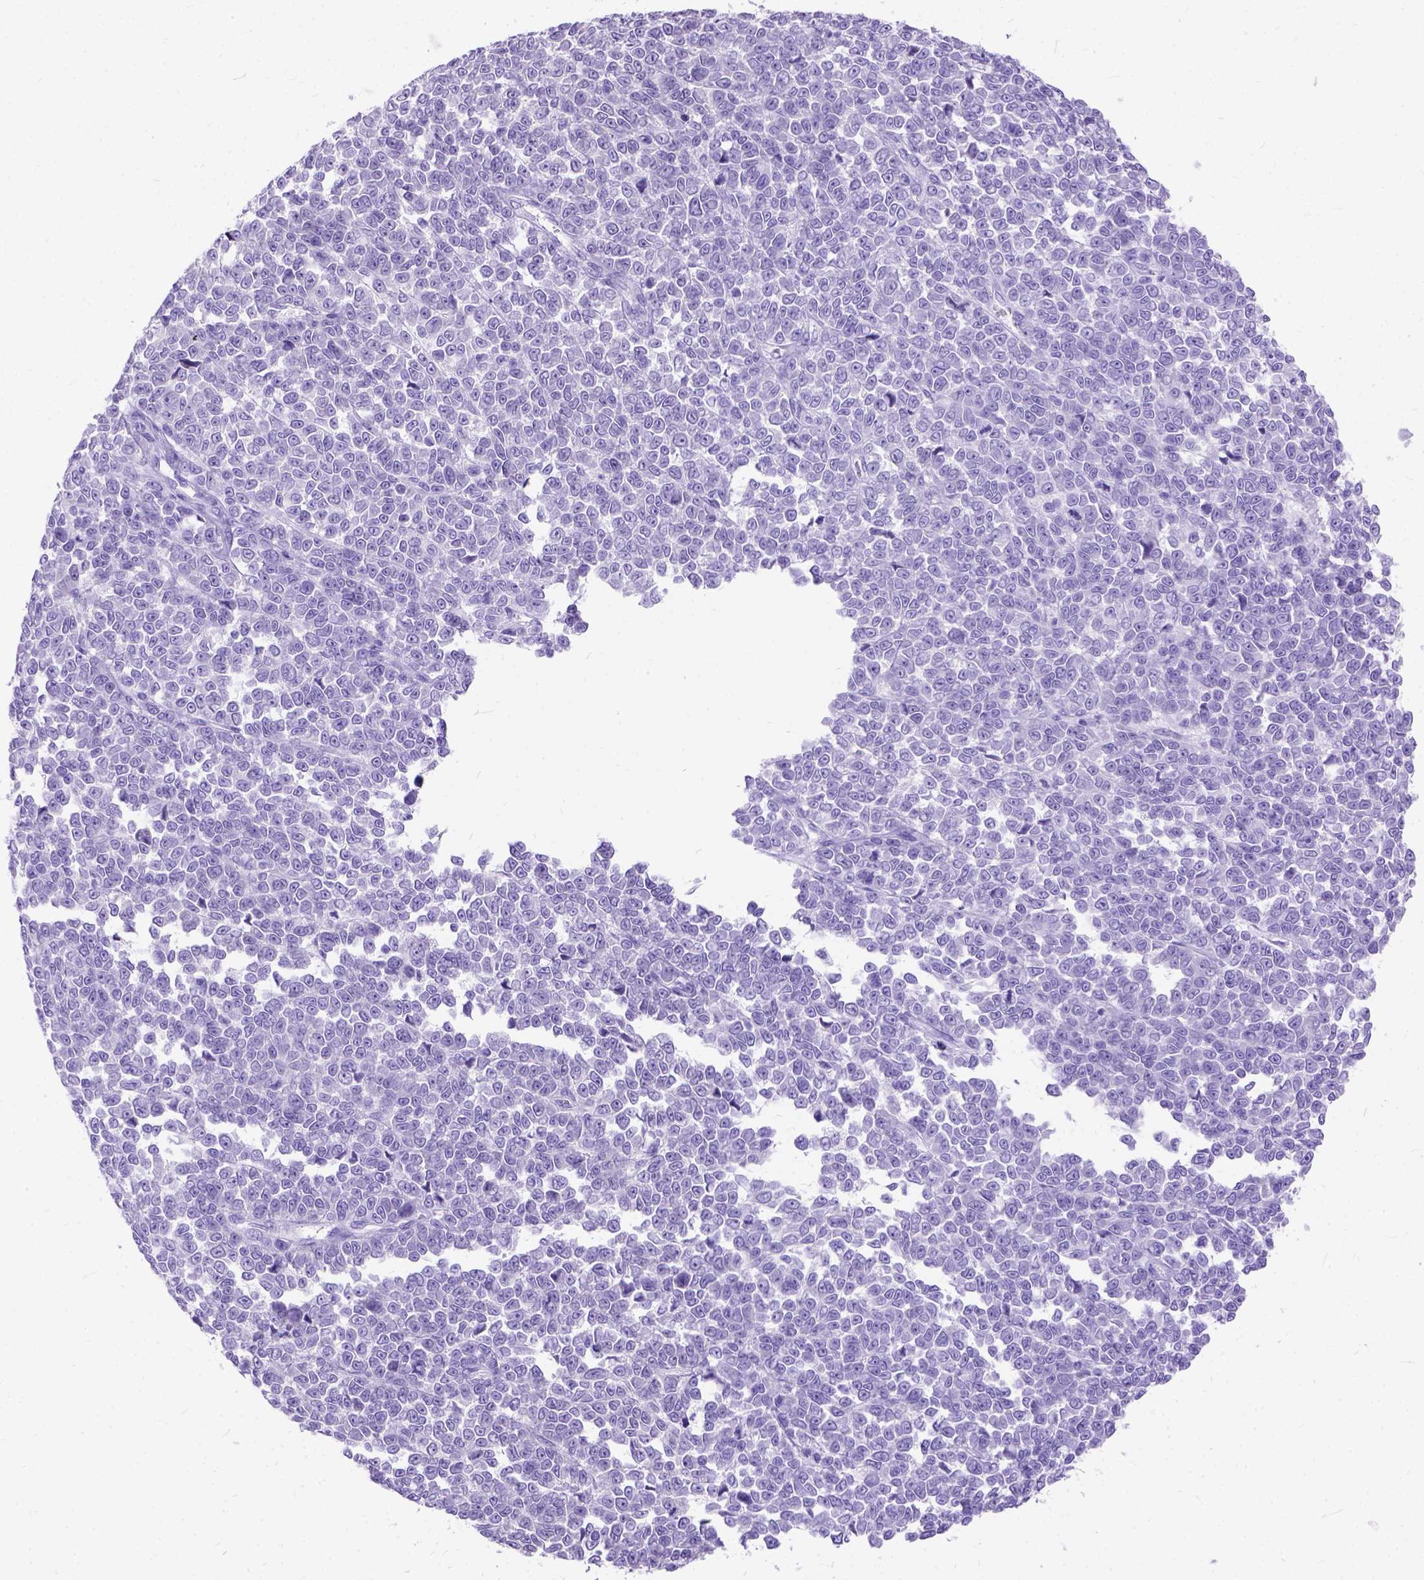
{"staining": {"intensity": "negative", "quantity": "none", "location": "none"}, "tissue": "melanoma", "cell_type": "Tumor cells", "image_type": "cancer", "snomed": [{"axis": "morphology", "description": "Malignant melanoma, NOS"}, {"axis": "topography", "description": "Skin"}], "caption": "DAB (3,3'-diaminobenzidine) immunohistochemical staining of human malignant melanoma demonstrates no significant positivity in tumor cells.", "gene": "C1QTNF3", "patient": {"sex": "female", "age": 95}}